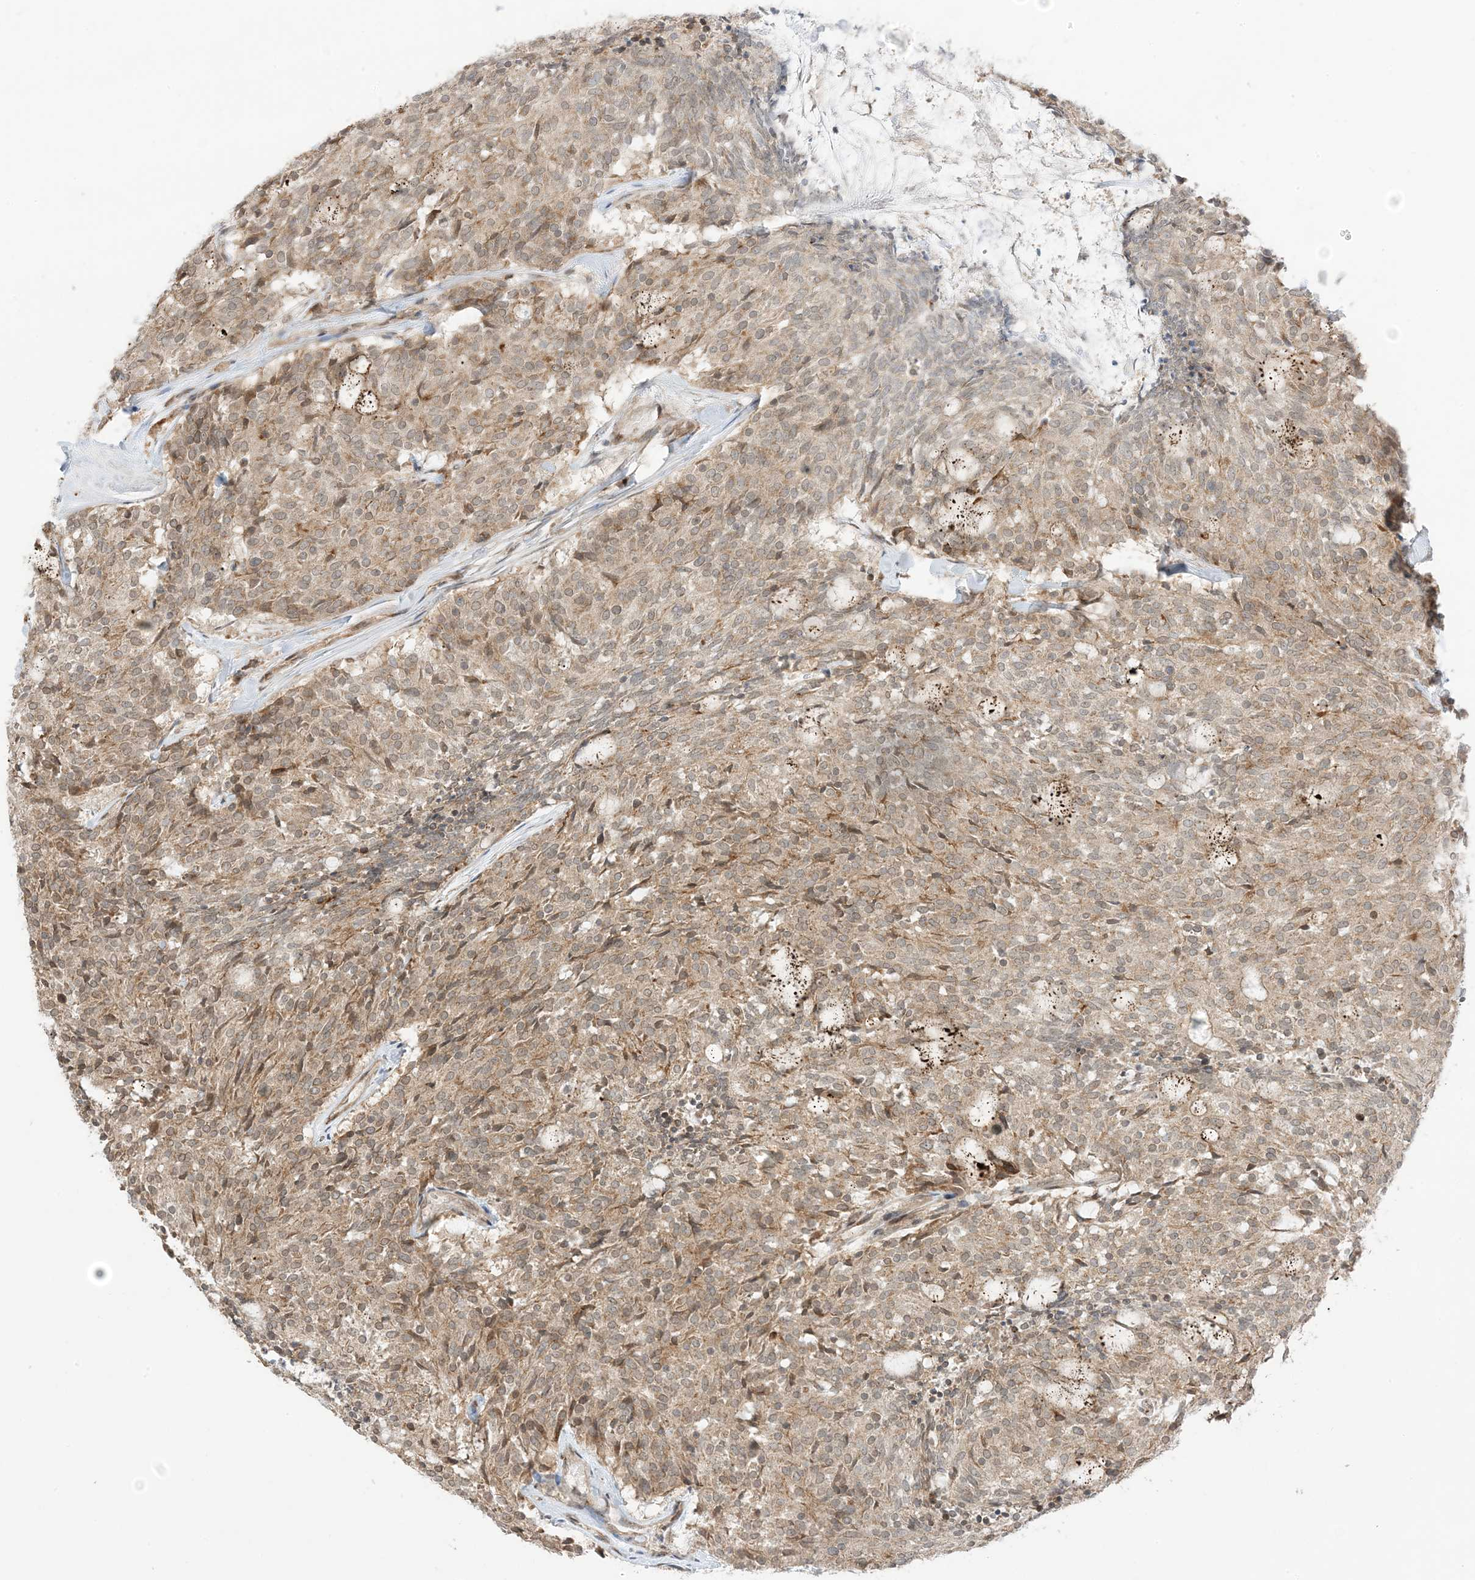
{"staining": {"intensity": "moderate", "quantity": ">75%", "location": "cytoplasmic/membranous"}, "tissue": "carcinoid", "cell_type": "Tumor cells", "image_type": "cancer", "snomed": [{"axis": "morphology", "description": "Carcinoid, malignant, NOS"}, {"axis": "topography", "description": "Pancreas"}], "caption": "Protein analysis of carcinoid (malignant) tissue demonstrates moderate cytoplasmic/membranous staining in approximately >75% of tumor cells.", "gene": "UBE2E2", "patient": {"sex": "female", "age": 54}}